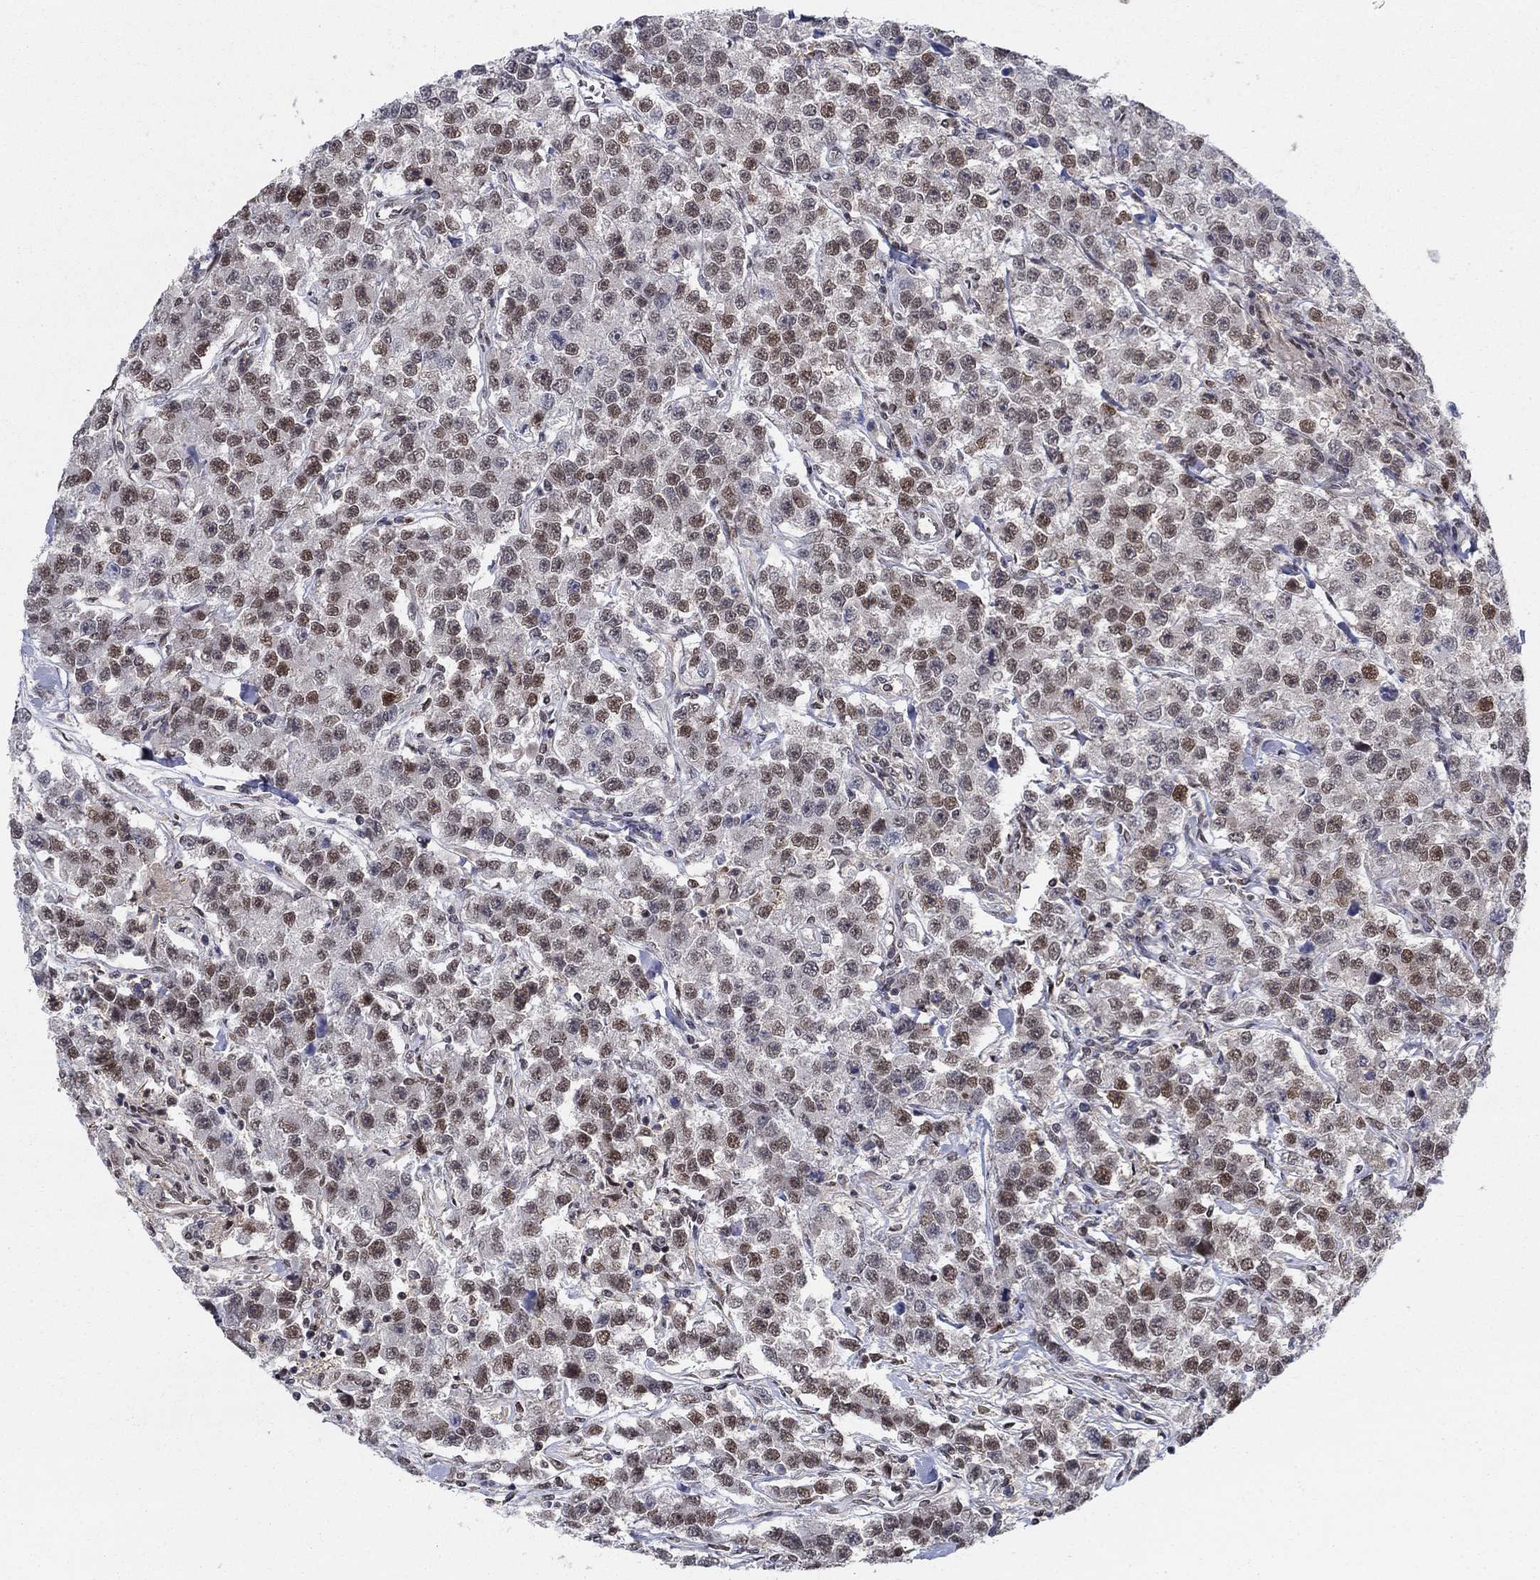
{"staining": {"intensity": "moderate", "quantity": "25%-75%", "location": "nuclear"}, "tissue": "testis cancer", "cell_type": "Tumor cells", "image_type": "cancer", "snomed": [{"axis": "morphology", "description": "Seminoma, NOS"}, {"axis": "topography", "description": "Testis"}], "caption": "IHC (DAB (3,3'-diaminobenzidine)) staining of seminoma (testis) shows moderate nuclear protein expression in approximately 25%-75% of tumor cells.", "gene": "CENPE", "patient": {"sex": "male", "age": 59}}